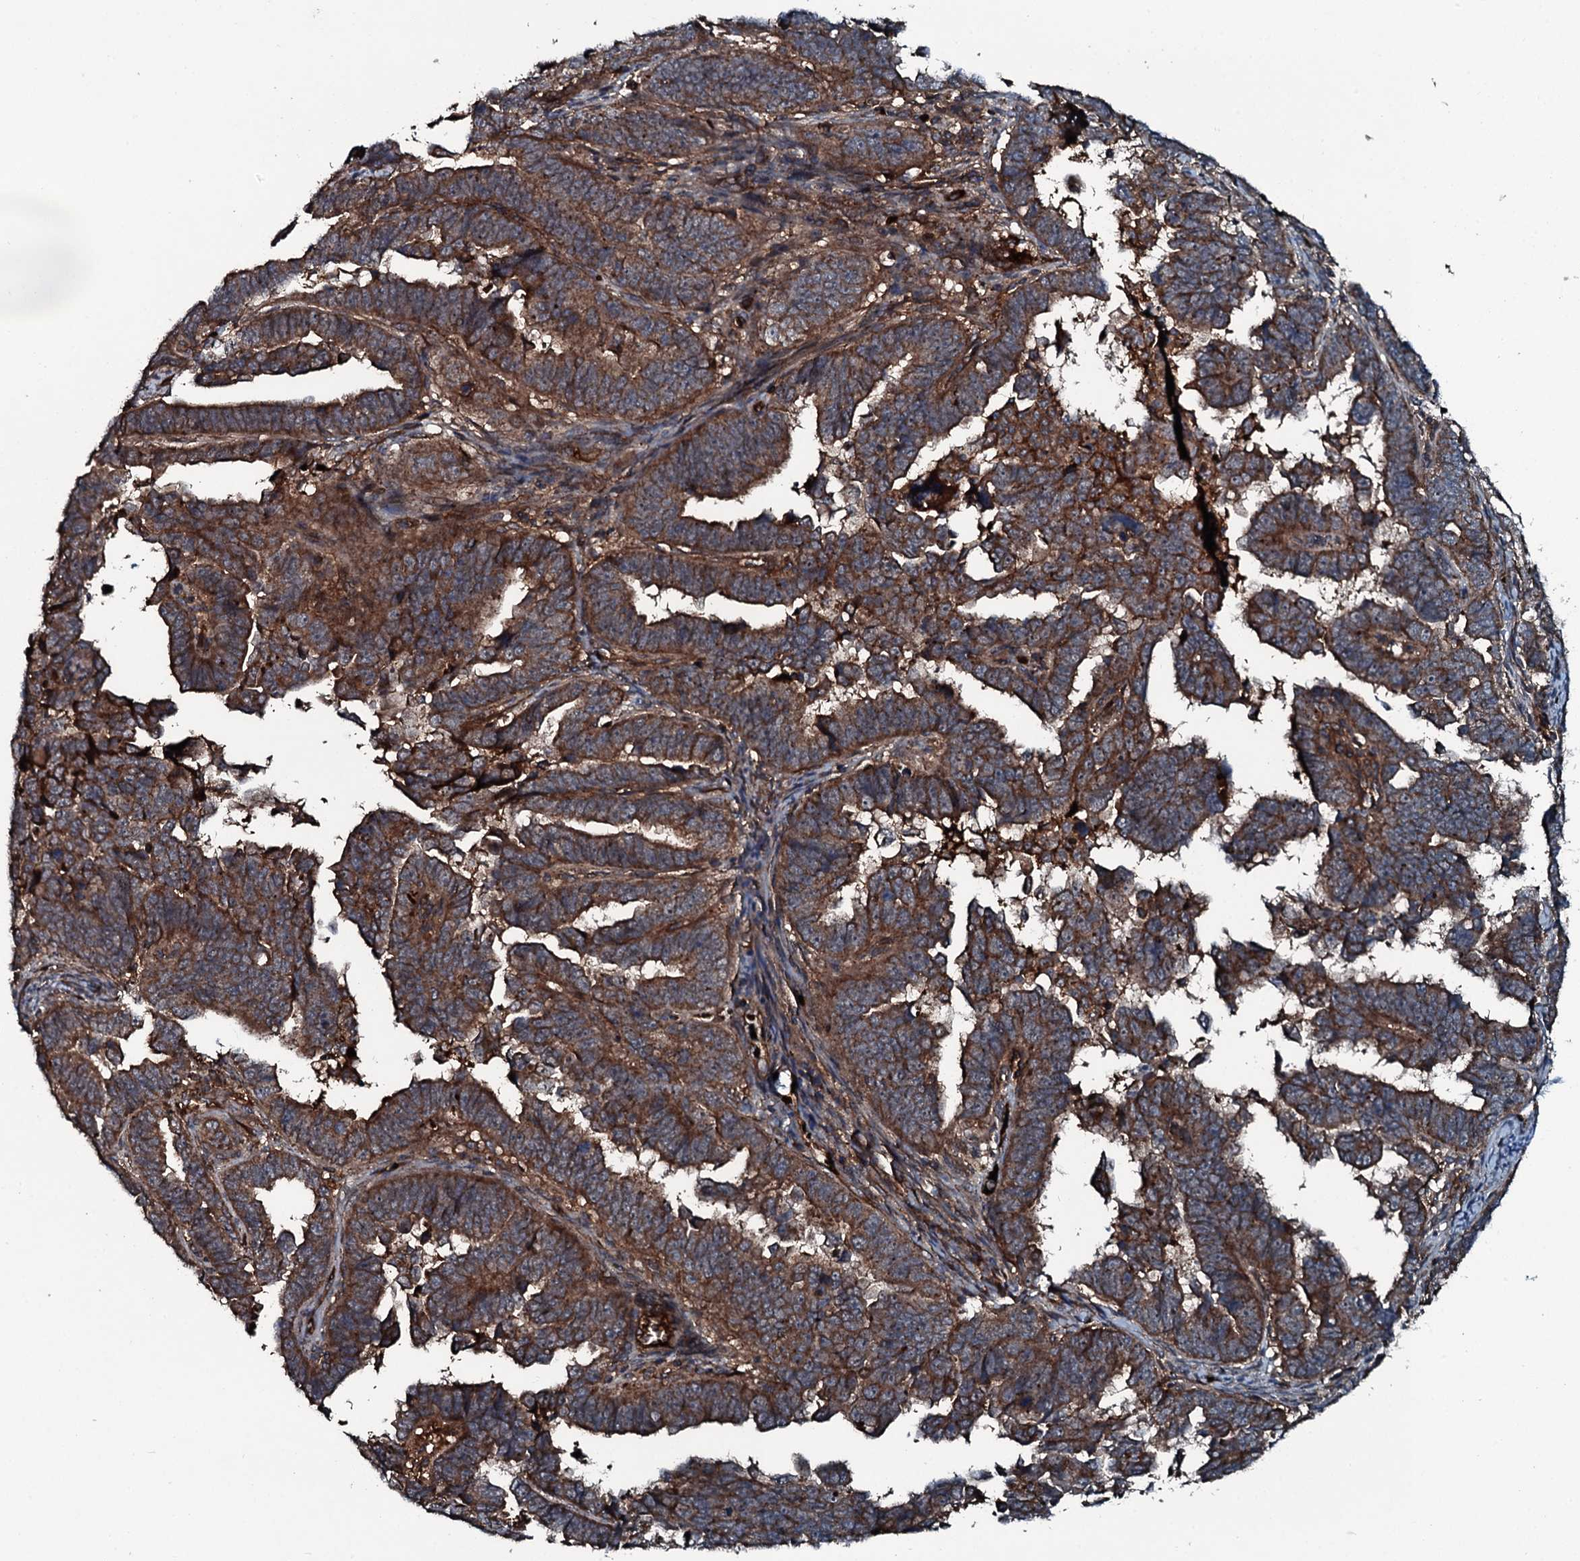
{"staining": {"intensity": "strong", "quantity": ">75%", "location": "cytoplasmic/membranous"}, "tissue": "endometrial cancer", "cell_type": "Tumor cells", "image_type": "cancer", "snomed": [{"axis": "morphology", "description": "Adenocarcinoma, NOS"}, {"axis": "topography", "description": "Endometrium"}], "caption": "Adenocarcinoma (endometrial) stained with DAB (3,3'-diaminobenzidine) immunohistochemistry demonstrates high levels of strong cytoplasmic/membranous positivity in approximately >75% of tumor cells.", "gene": "TRIM7", "patient": {"sex": "female", "age": 75}}